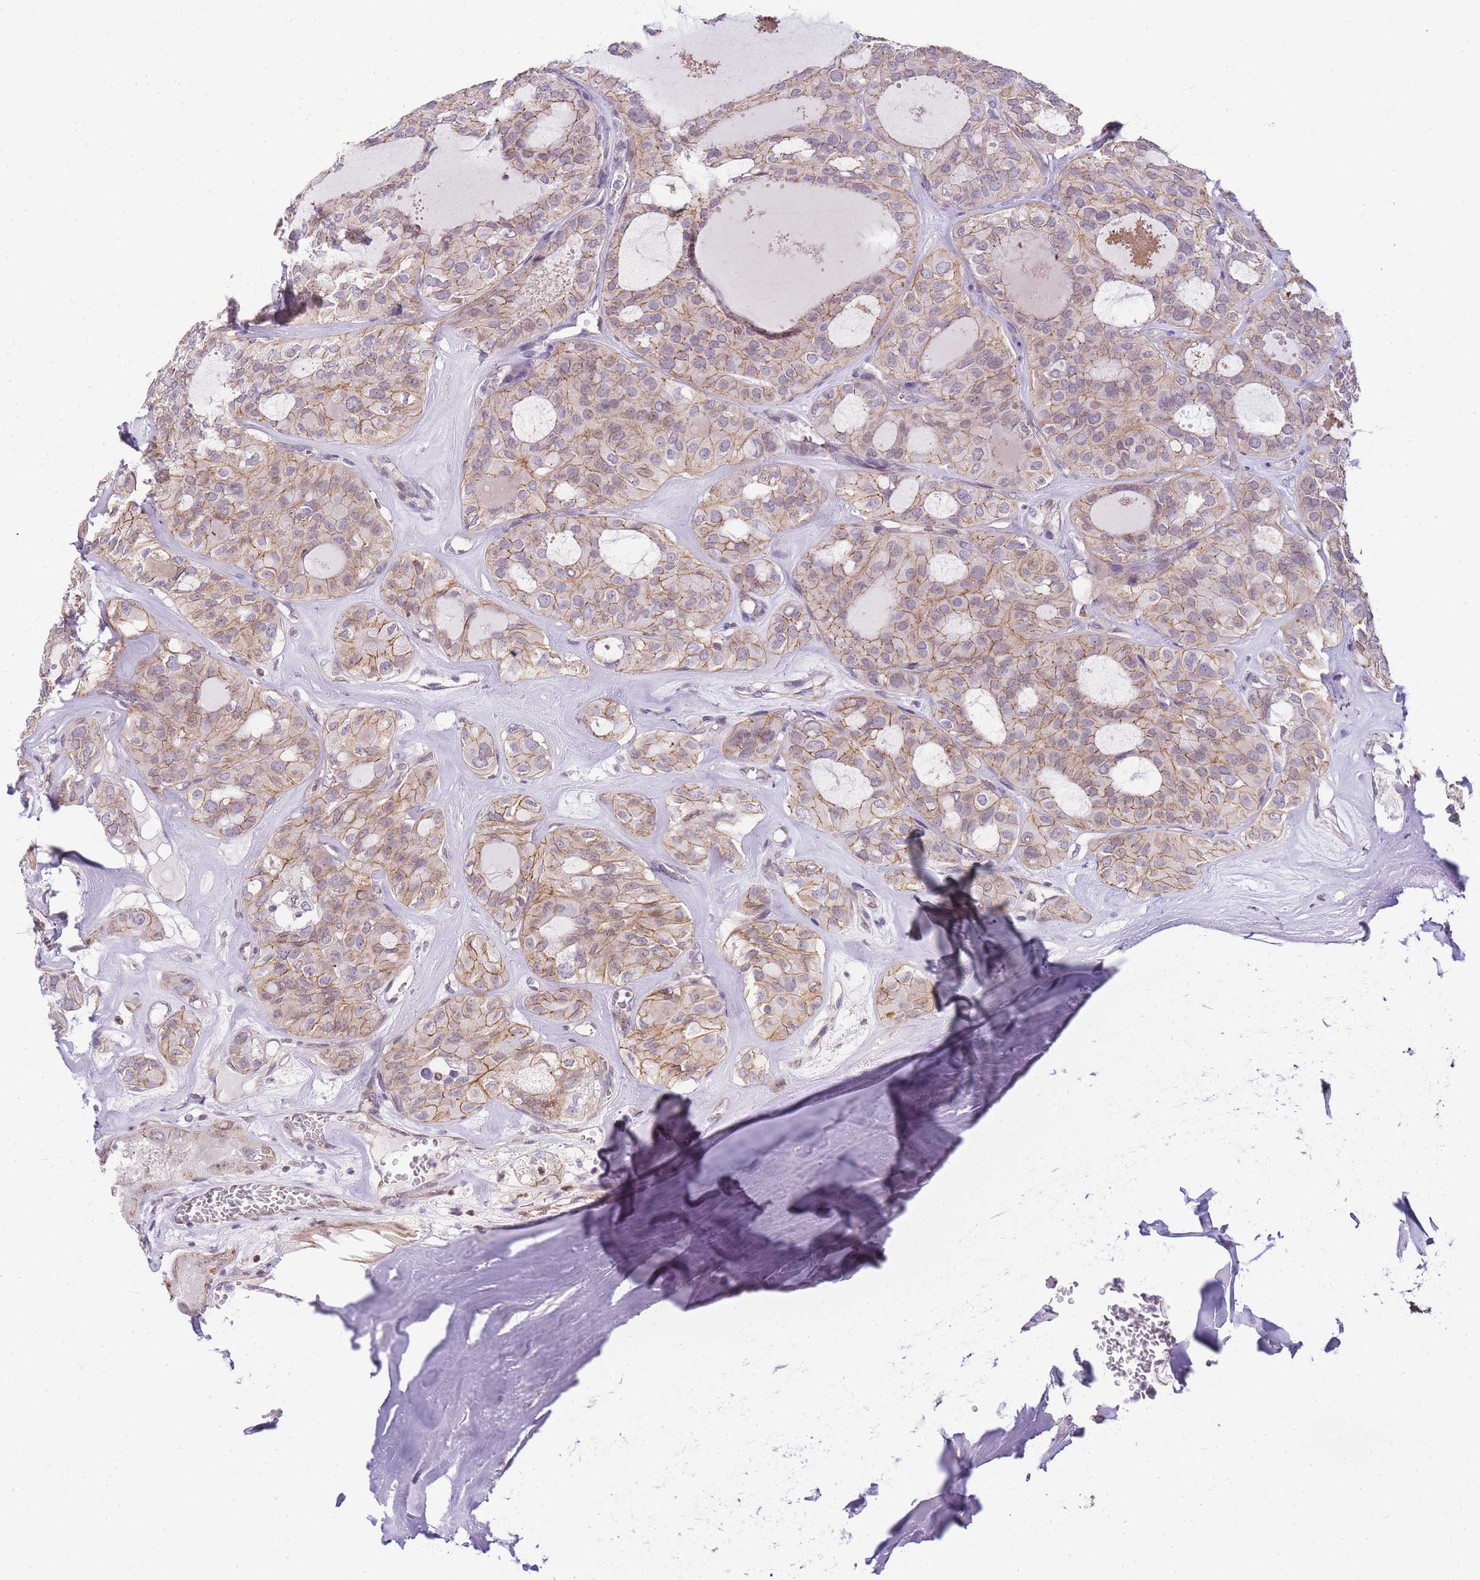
{"staining": {"intensity": "moderate", "quantity": ">75%", "location": "cytoplasmic/membranous,nuclear"}, "tissue": "thyroid cancer", "cell_type": "Tumor cells", "image_type": "cancer", "snomed": [{"axis": "morphology", "description": "Follicular adenoma carcinoma, NOS"}, {"axis": "topography", "description": "Thyroid gland"}], "caption": "Protein expression analysis of follicular adenoma carcinoma (thyroid) exhibits moderate cytoplasmic/membranous and nuclear positivity in about >75% of tumor cells.", "gene": "CLBA1", "patient": {"sex": "male", "age": 75}}